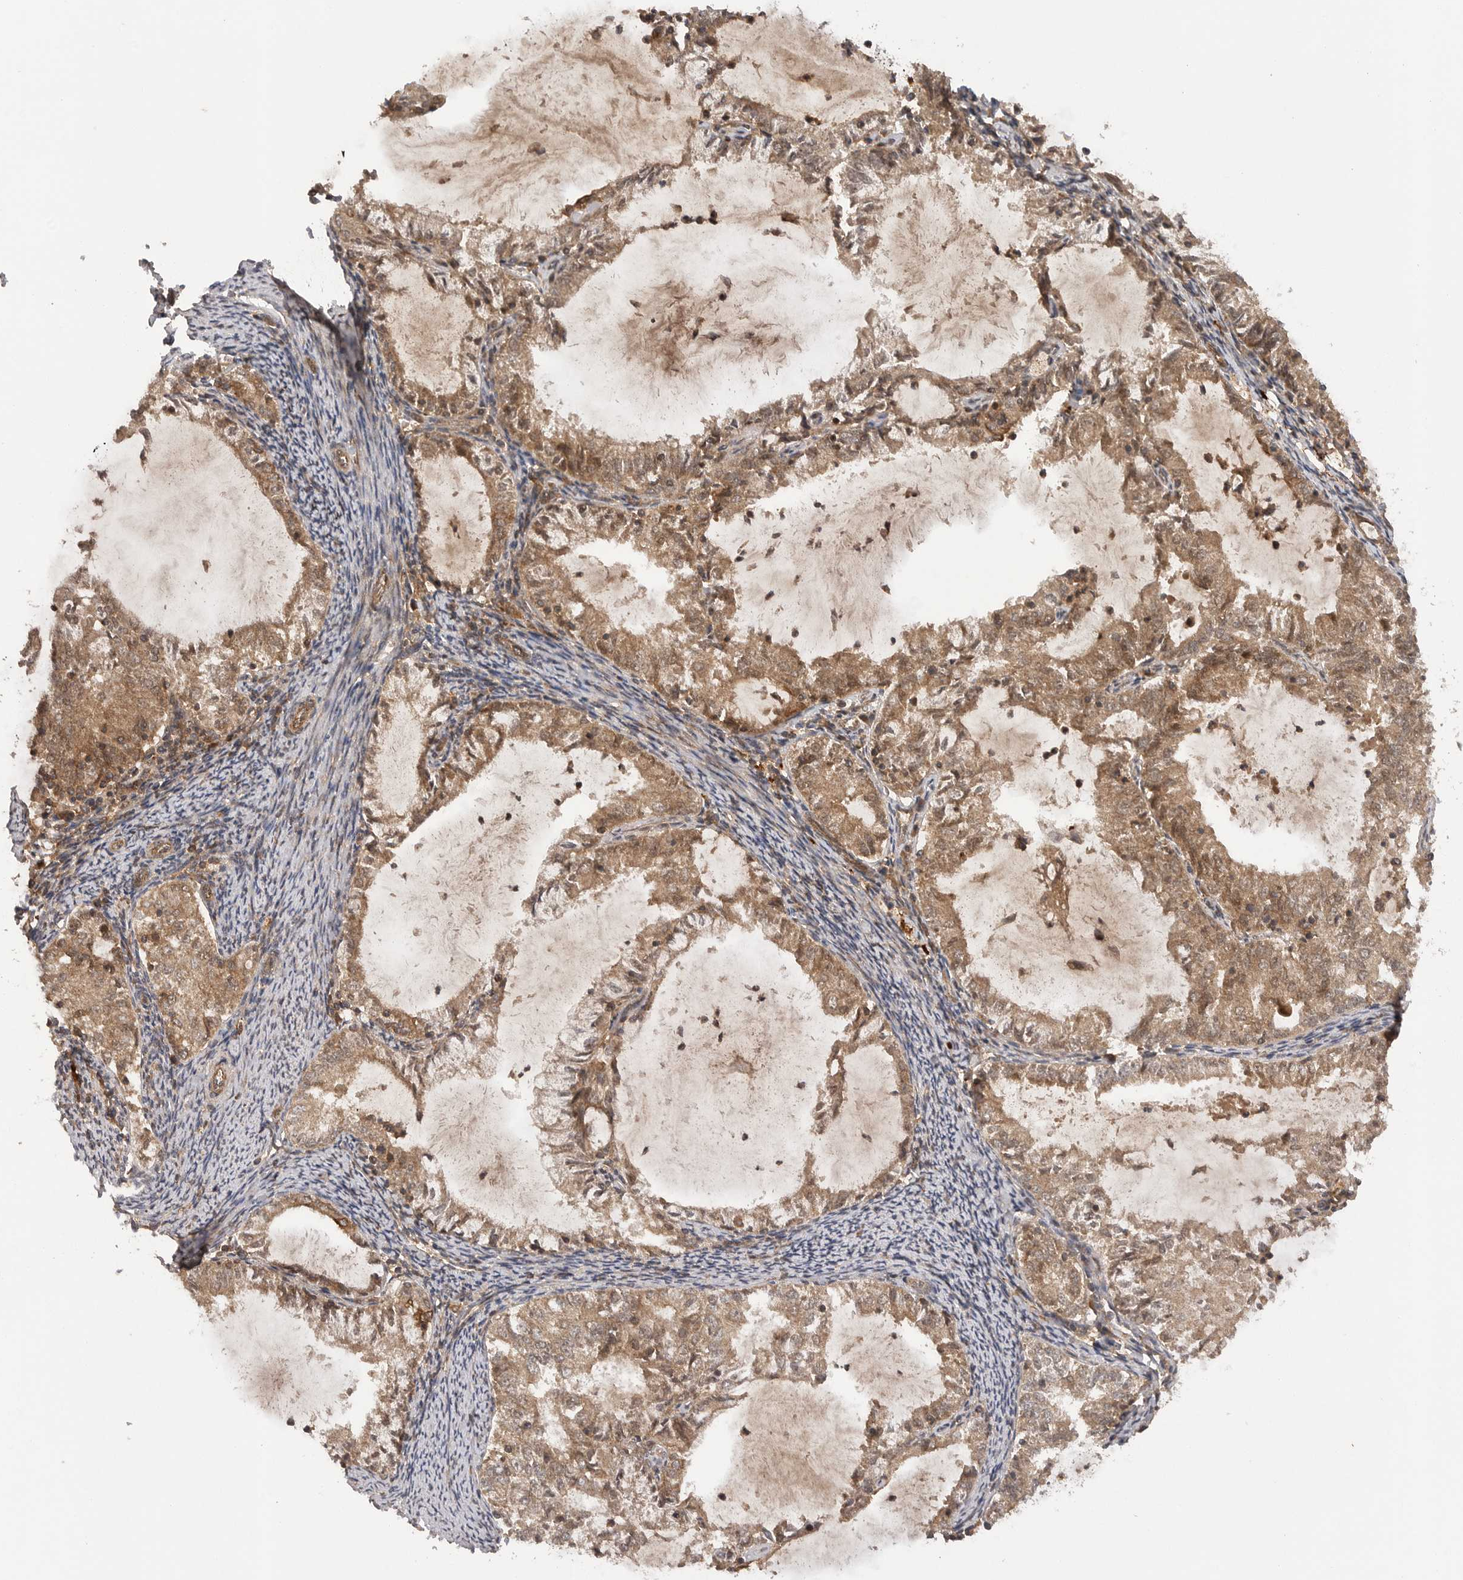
{"staining": {"intensity": "moderate", "quantity": ">75%", "location": "cytoplasmic/membranous"}, "tissue": "endometrial cancer", "cell_type": "Tumor cells", "image_type": "cancer", "snomed": [{"axis": "morphology", "description": "Adenocarcinoma, NOS"}, {"axis": "topography", "description": "Endometrium"}], "caption": "A medium amount of moderate cytoplasmic/membranous positivity is identified in about >75% of tumor cells in endometrial cancer tissue. (brown staining indicates protein expression, while blue staining denotes nuclei).", "gene": "PRDX4", "patient": {"sex": "female", "age": 57}}